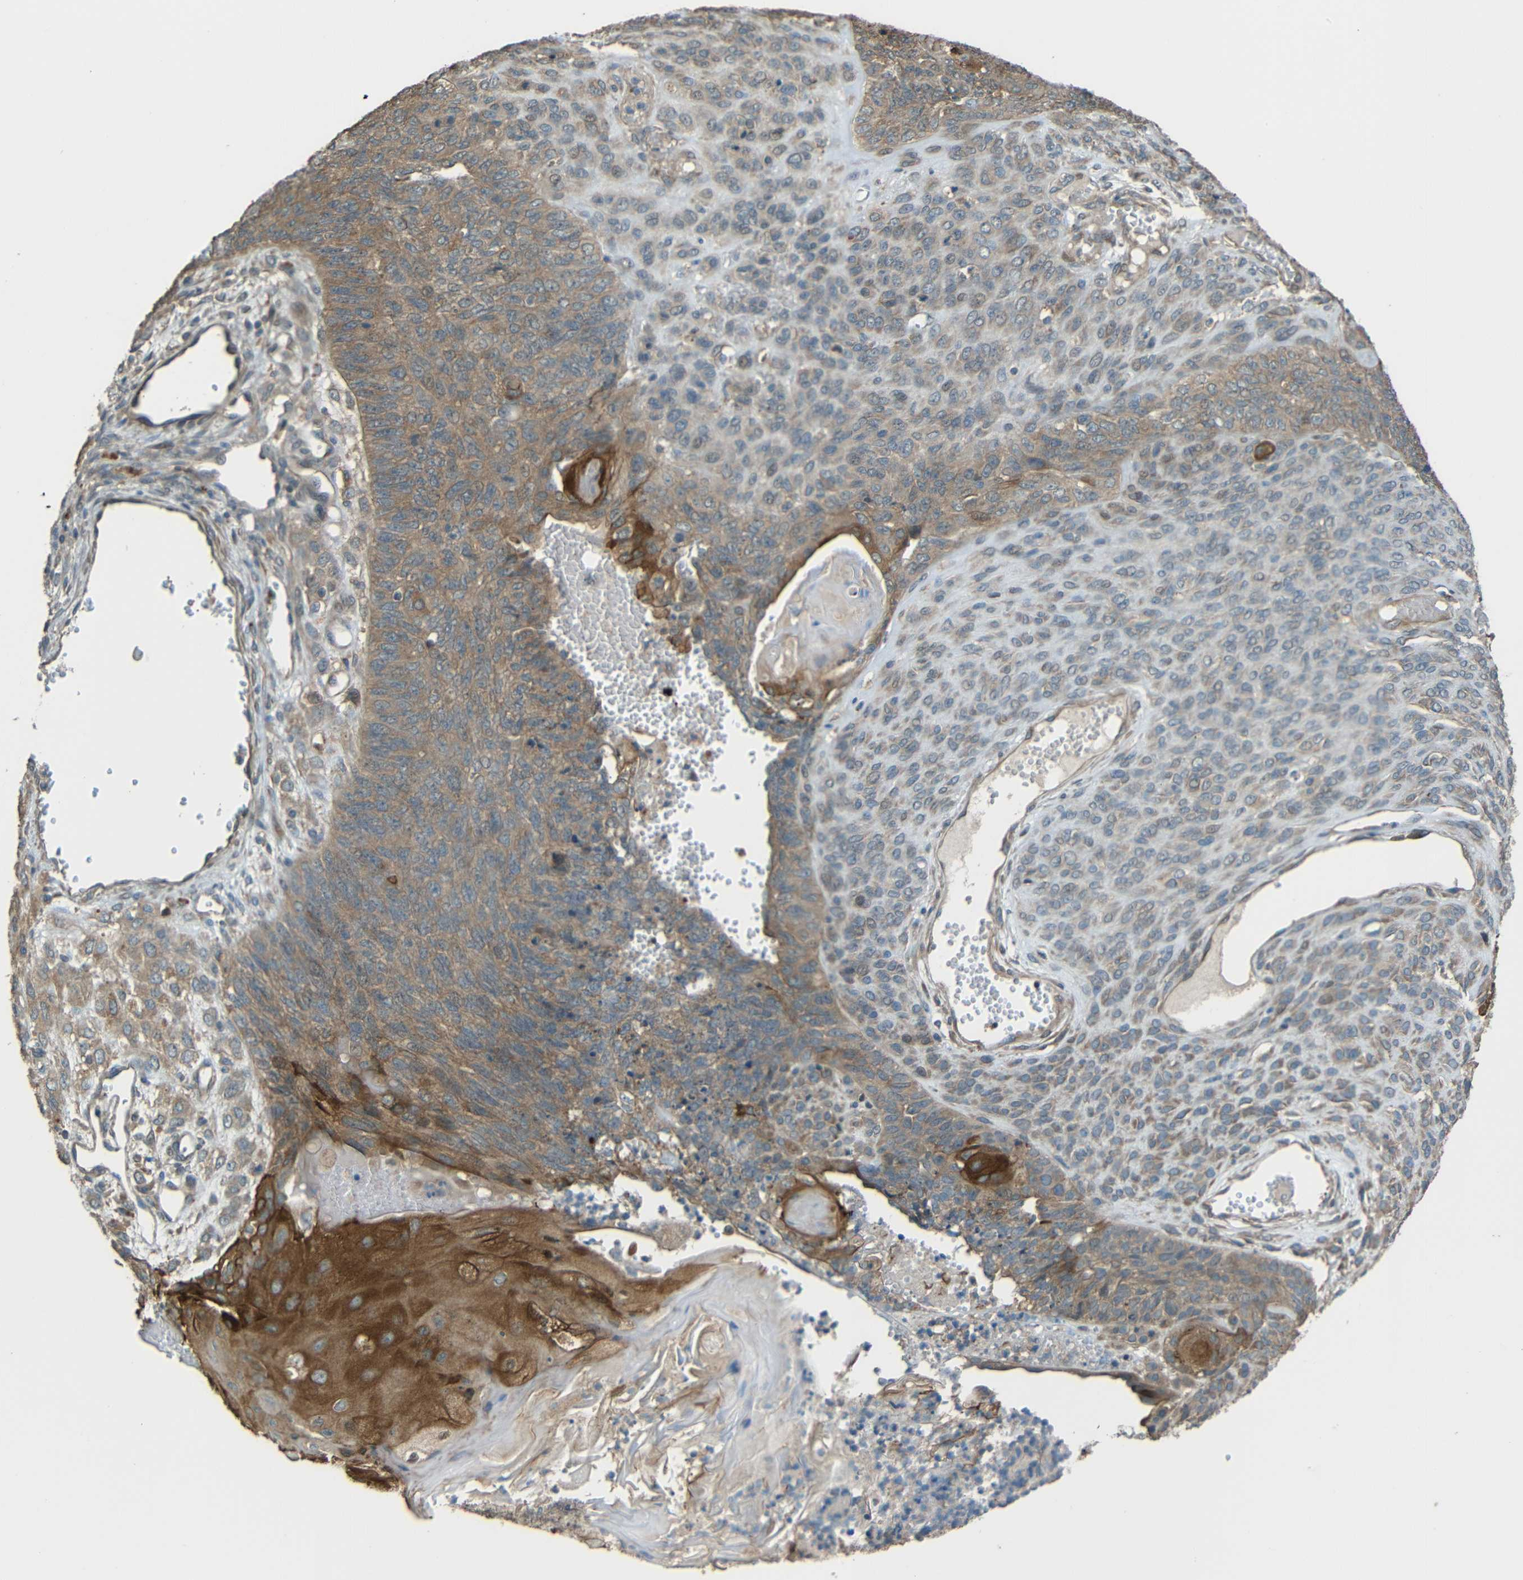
{"staining": {"intensity": "moderate", "quantity": ">75%", "location": "cytoplasmic/membranous"}, "tissue": "endometrial cancer", "cell_type": "Tumor cells", "image_type": "cancer", "snomed": [{"axis": "morphology", "description": "Adenocarcinoma, NOS"}, {"axis": "topography", "description": "Endometrium"}], "caption": "Tumor cells display medium levels of moderate cytoplasmic/membranous staining in approximately >75% of cells in endometrial adenocarcinoma.", "gene": "ACACA", "patient": {"sex": "female", "age": 32}}